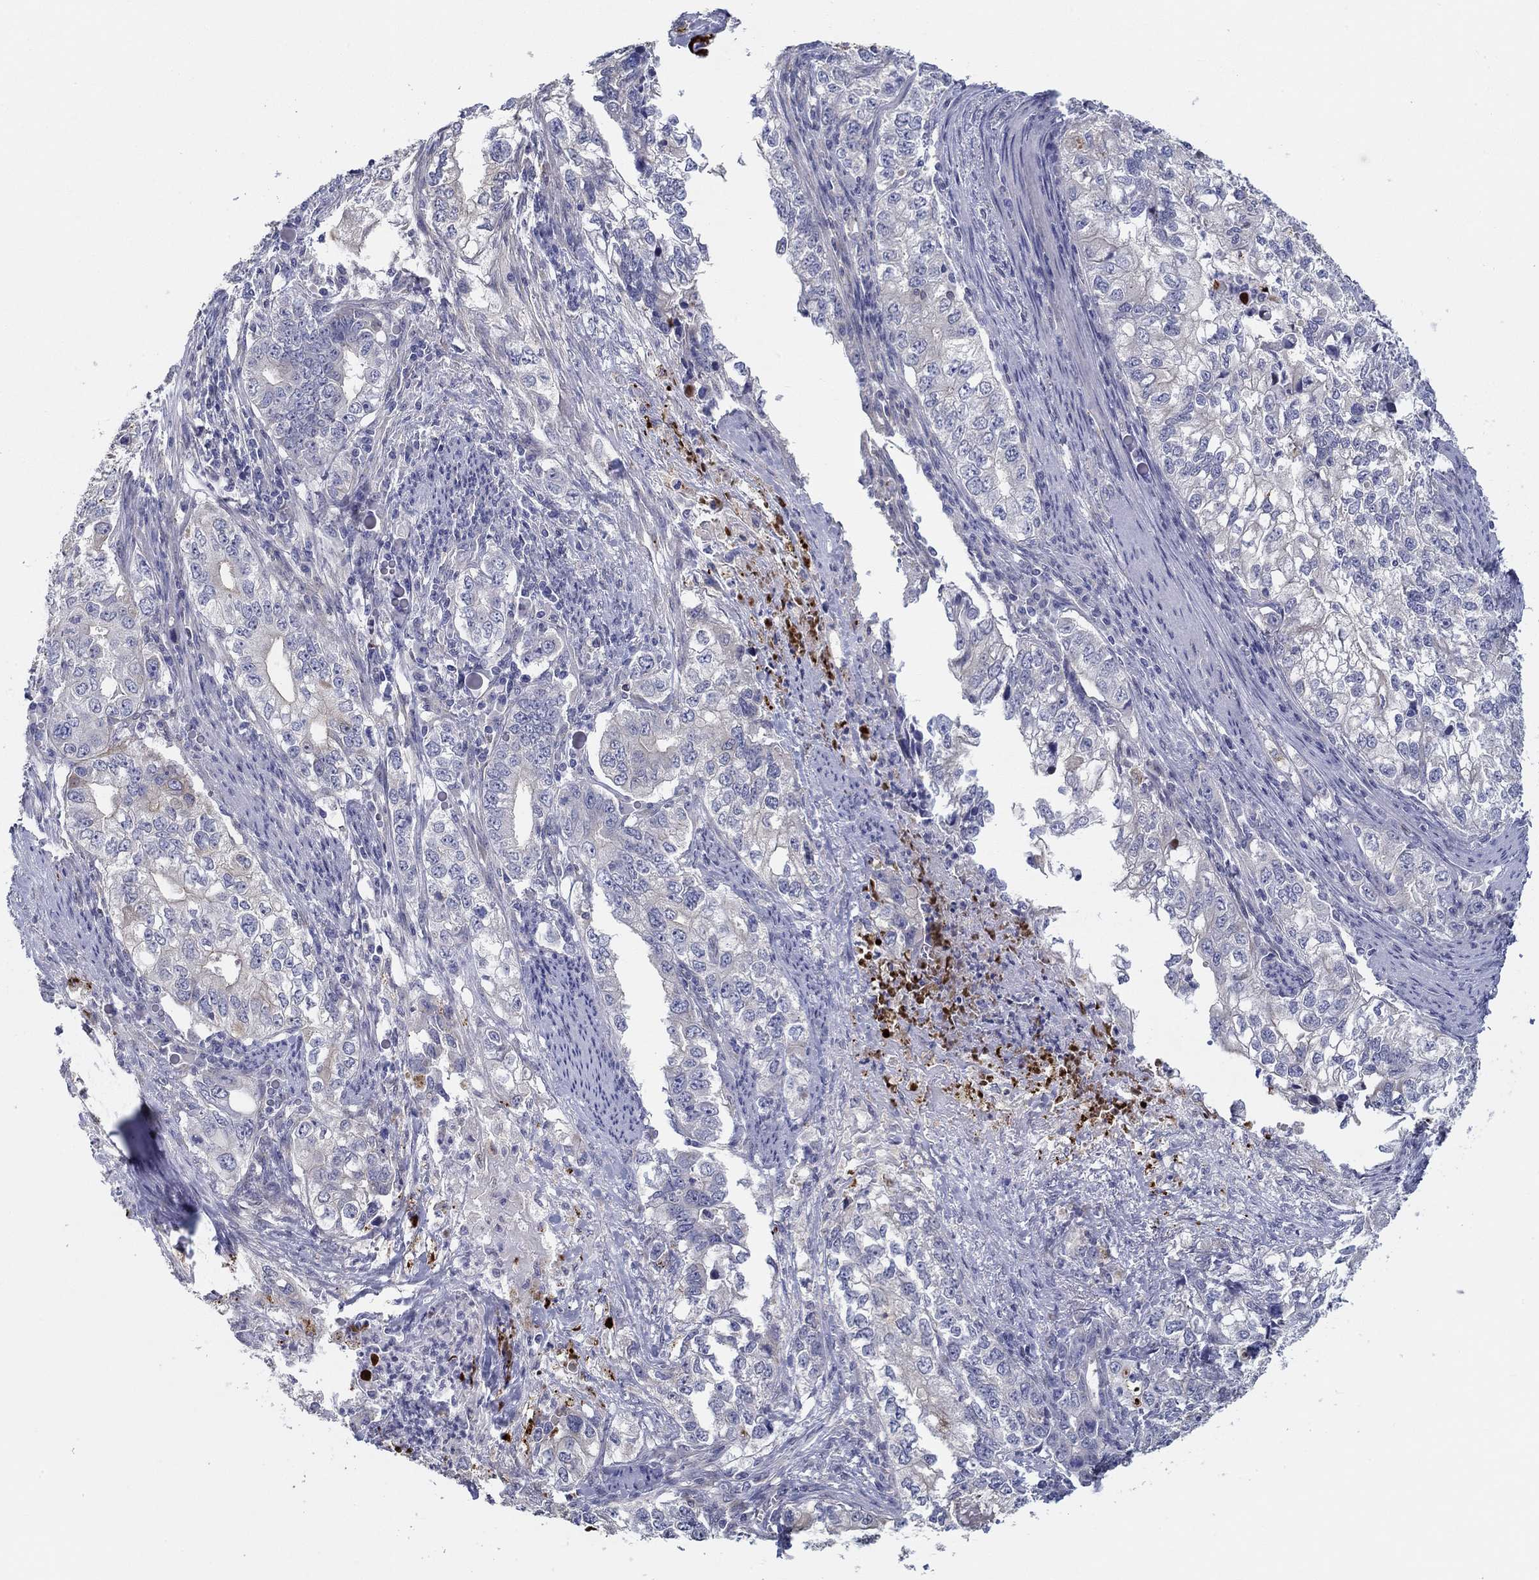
{"staining": {"intensity": "negative", "quantity": "none", "location": "none"}, "tissue": "stomach cancer", "cell_type": "Tumor cells", "image_type": "cancer", "snomed": [{"axis": "morphology", "description": "Adenocarcinoma, NOS"}, {"axis": "topography", "description": "Stomach, lower"}], "caption": "High magnification brightfield microscopy of stomach cancer stained with DAB (3,3'-diaminobenzidine) (brown) and counterstained with hematoxylin (blue): tumor cells show no significant positivity. The staining was performed using DAB to visualize the protein expression in brown, while the nuclei were stained in blue with hematoxylin (Magnification: 20x).", "gene": "ERMP1", "patient": {"sex": "female", "age": 72}}